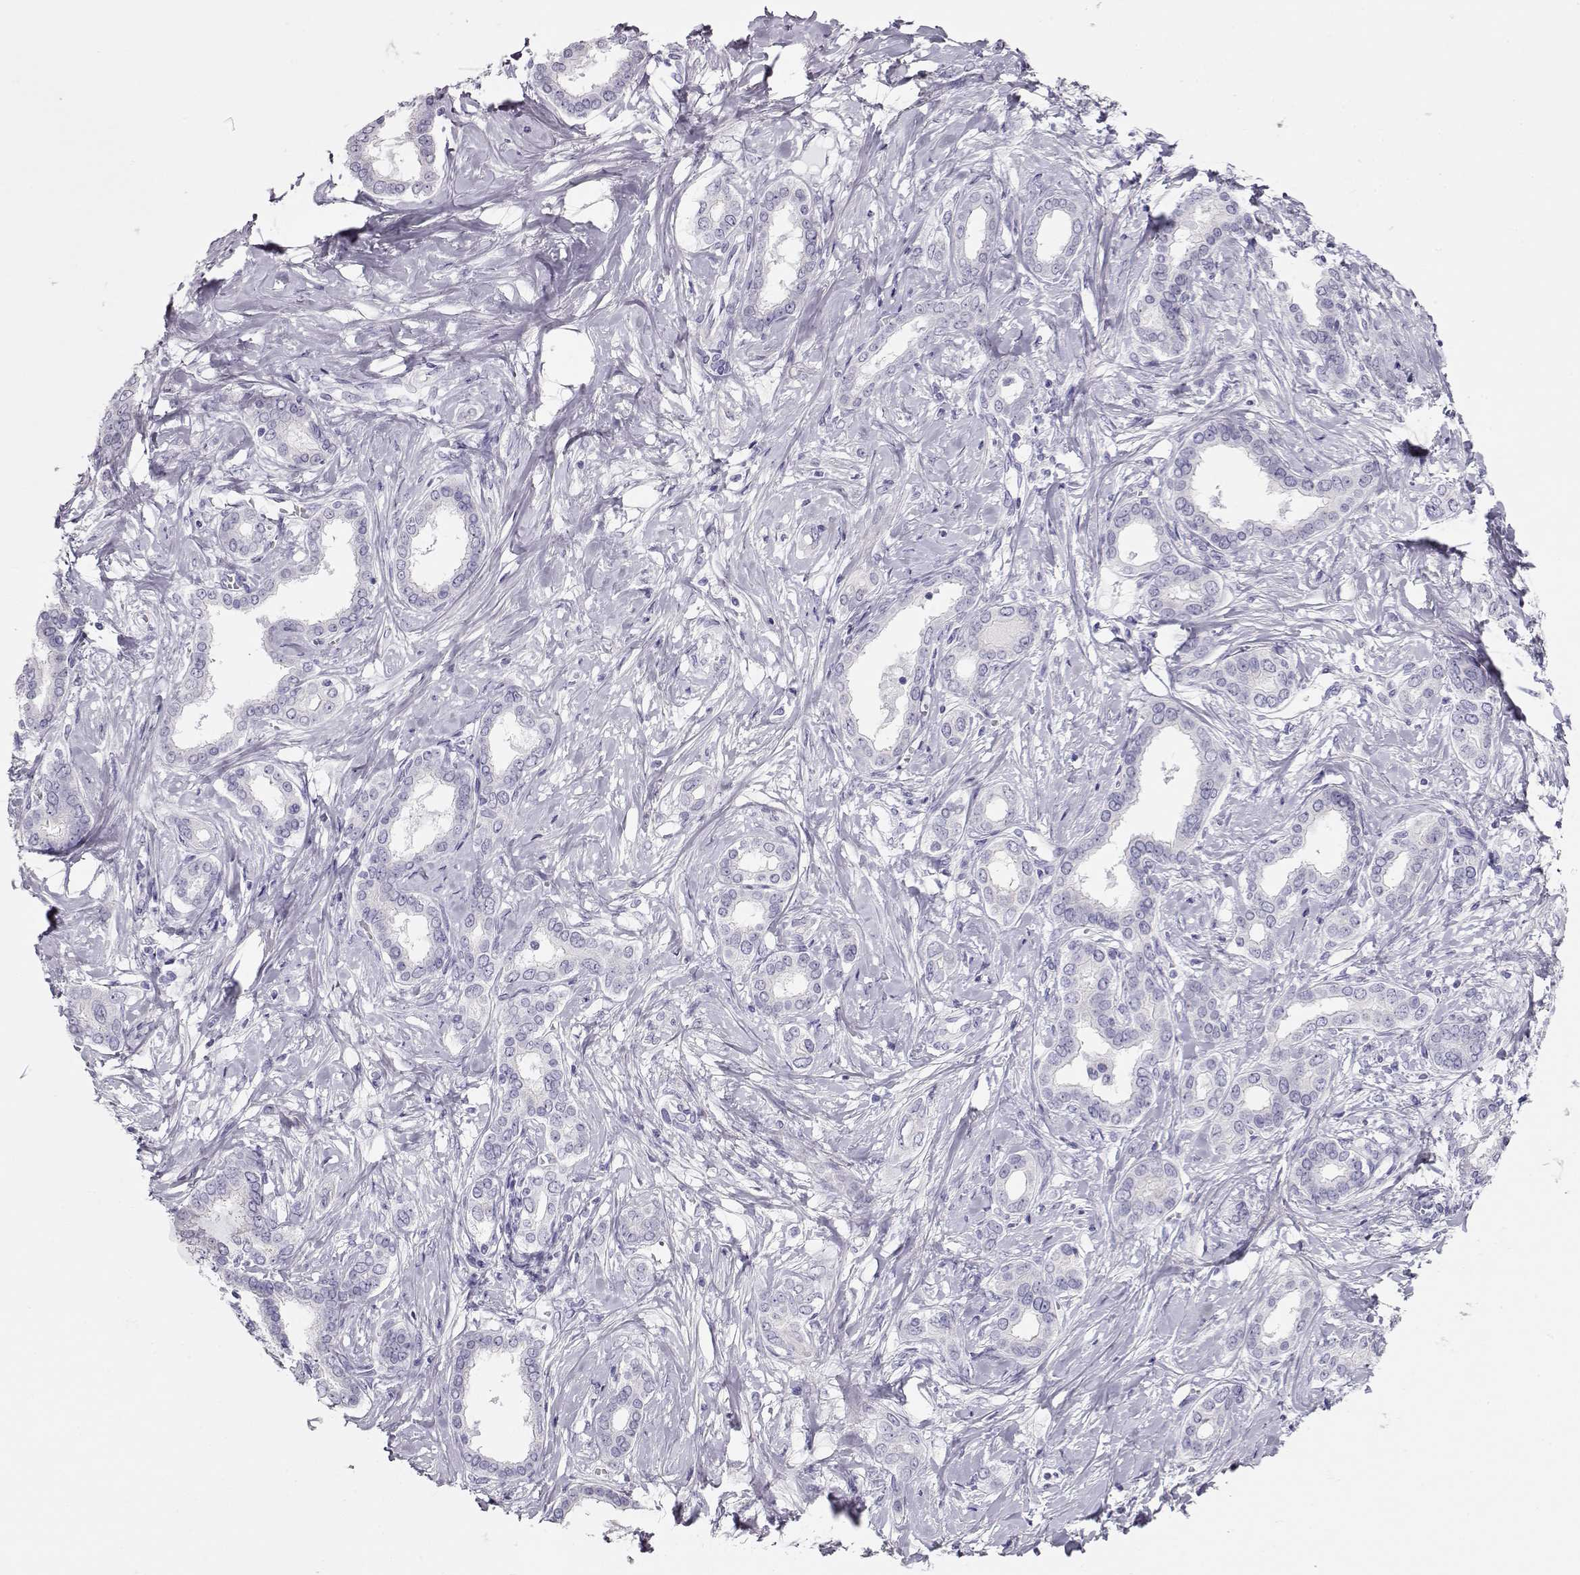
{"staining": {"intensity": "negative", "quantity": "none", "location": "none"}, "tissue": "liver cancer", "cell_type": "Tumor cells", "image_type": "cancer", "snomed": [{"axis": "morphology", "description": "Cholangiocarcinoma"}, {"axis": "topography", "description": "Liver"}], "caption": "Tumor cells are negative for protein expression in human liver cholangiocarcinoma. Brightfield microscopy of IHC stained with DAB (brown) and hematoxylin (blue), captured at high magnification.", "gene": "ACTN2", "patient": {"sex": "female", "age": 47}}